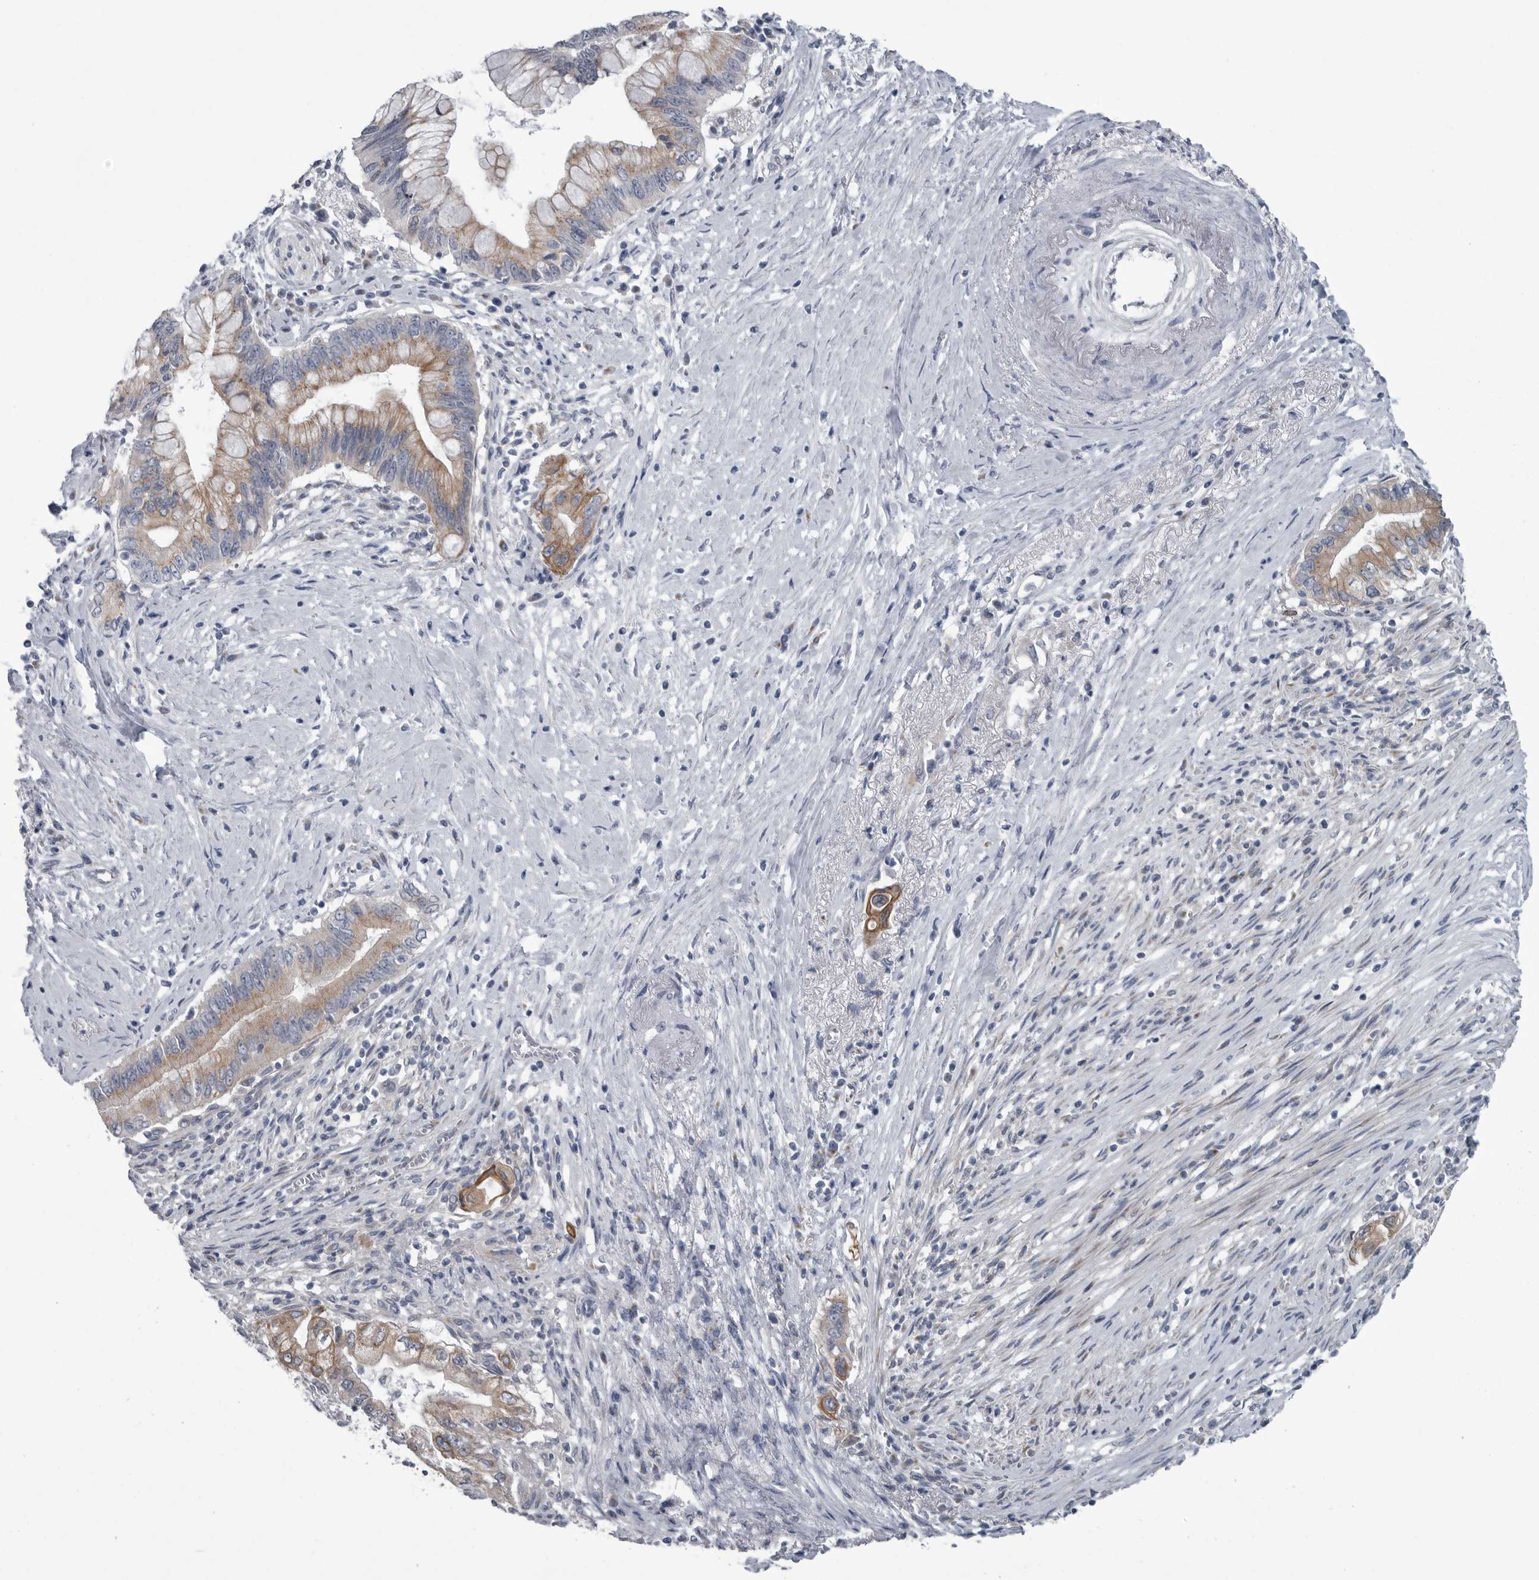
{"staining": {"intensity": "moderate", "quantity": ">75%", "location": "cytoplasmic/membranous"}, "tissue": "pancreatic cancer", "cell_type": "Tumor cells", "image_type": "cancer", "snomed": [{"axis": "morphology", "description": "Adenocarcinoma, NOS"}, {"axis": "topography", "description": "Pancreas"}], "caption": "Moderate cytoplasmic/membranous protein positivity is appreciated in about >75% of tumor cells in pancreatic adenocarcinoma. (Stains: DAB (3,3'-diaminobenzidine) in brown, nuclei in blue, Microscopy: brightfield microscopy at high magnification).", "gene": "MYOC", "patient": {"sex": "male", "age": 78}}